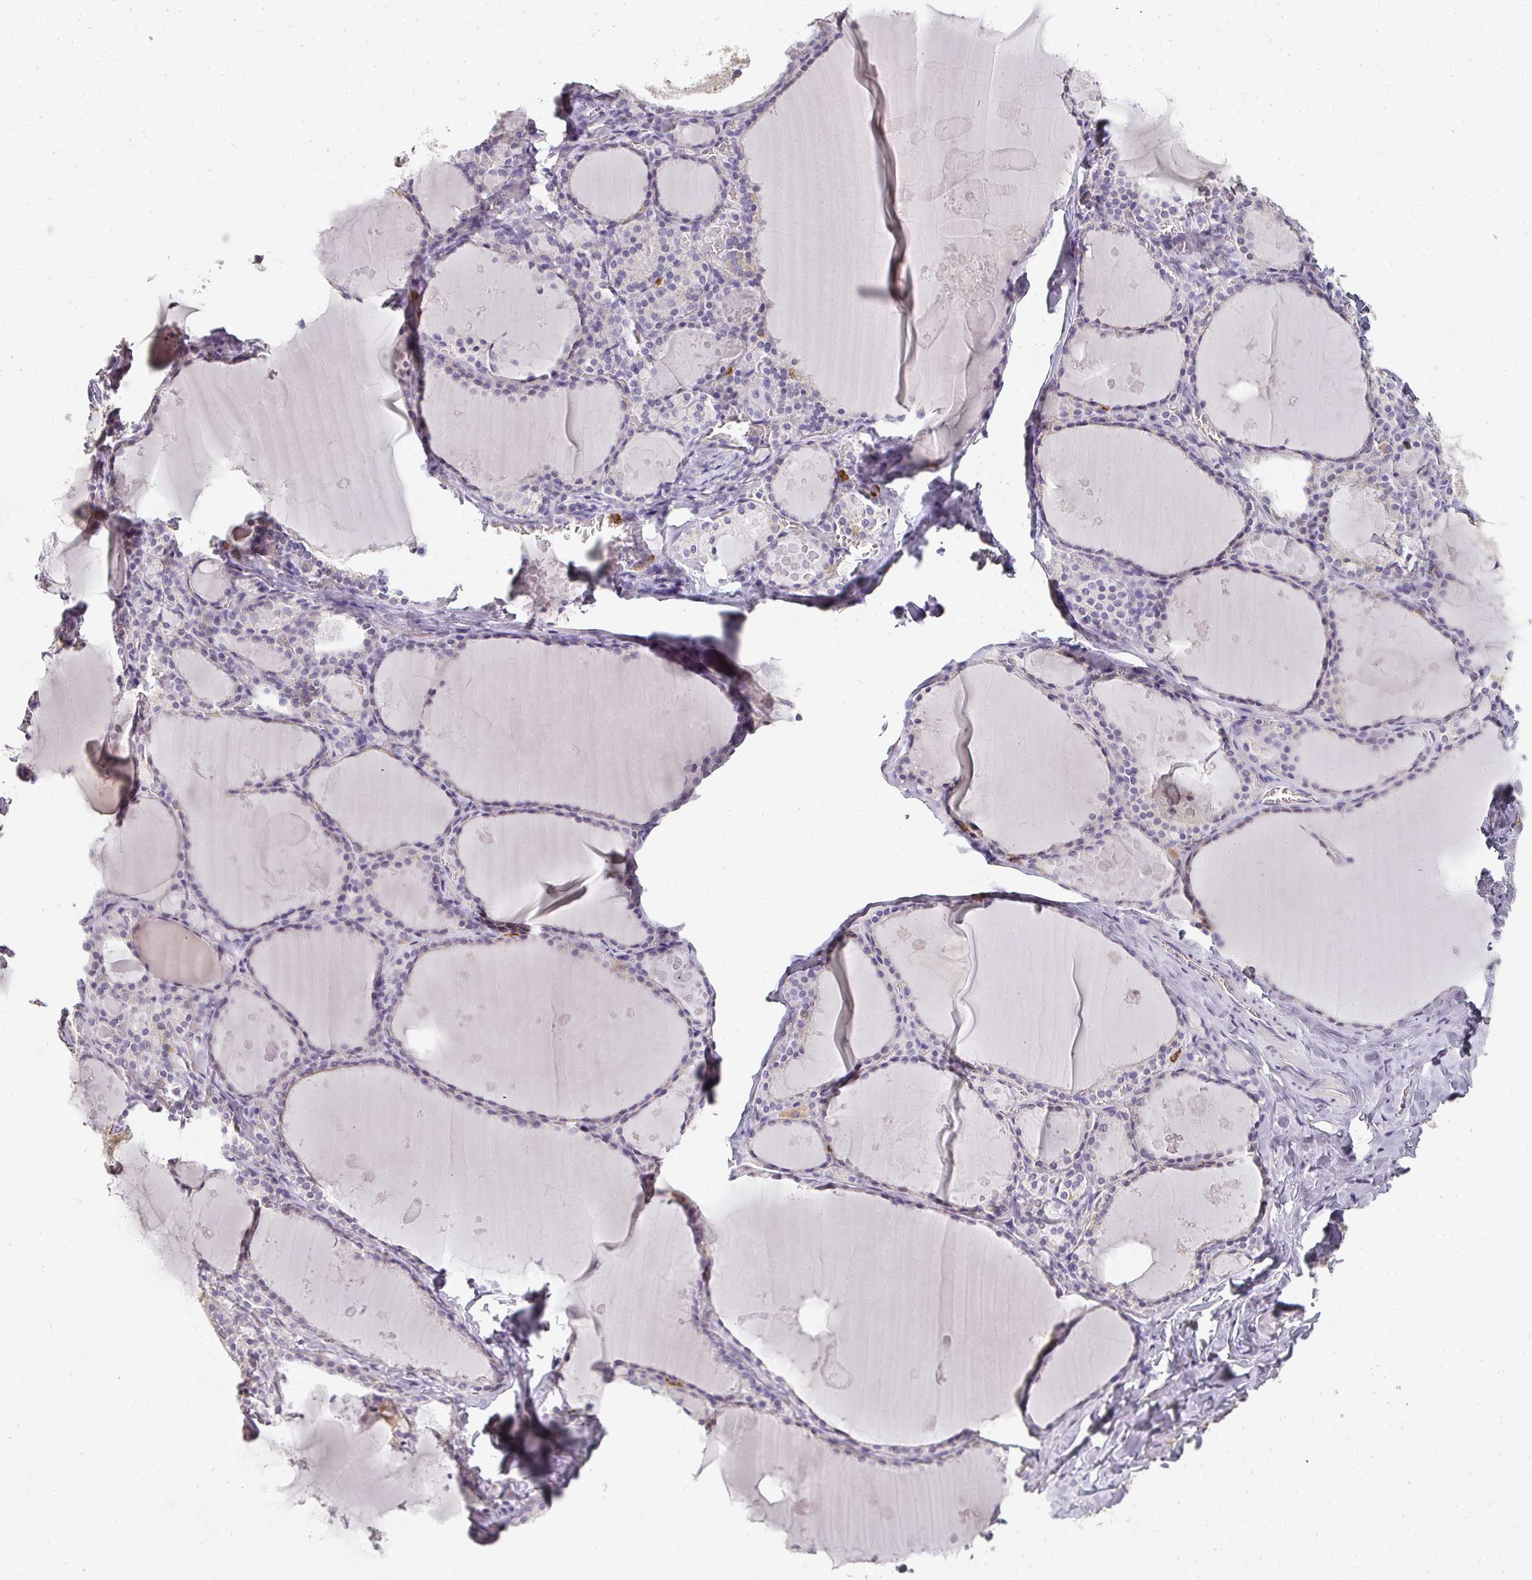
{"staining": {"intensity": "negative", "quantity": "none", "location": "none"}, "tissue": "thyroid gland", "cell_type": "Glandular cells", "image_type": "normal", "snomed": [{"axis": "morphology", "description": "Normal tissue, NOS"}, {"axis": "topography", "description": "Thyroid gland"}], "caption": "DAB immunohistochemical staining of normal thyroid gland shows no significant positivity in glandular cells.", "gene": "CAMP", "patient": {"sex": "male", "age": 56}}